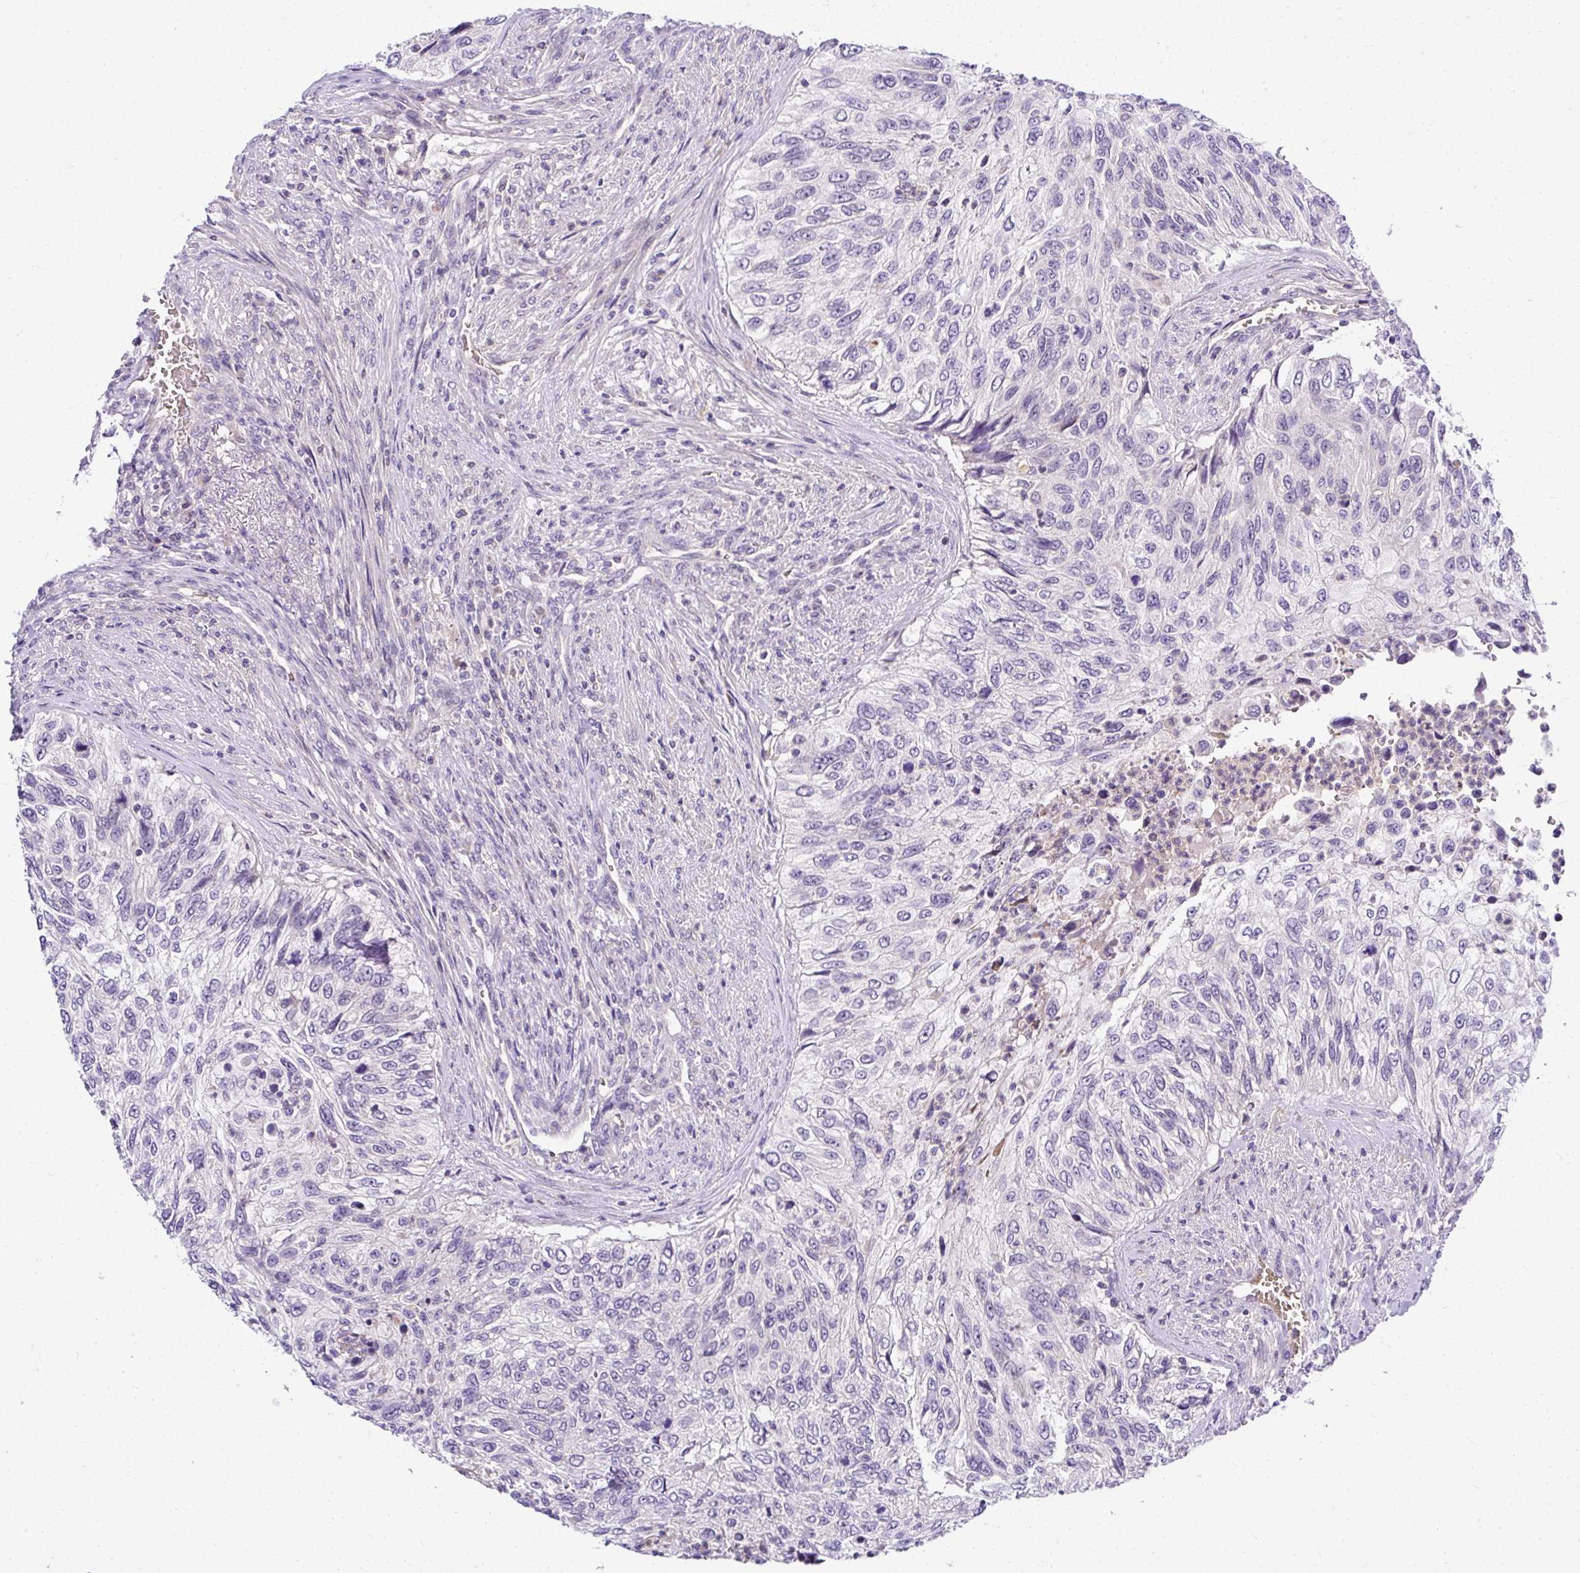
{"staining": {"intensity": "negative", "quantity": "none", "location": "none"}, "tissue": "urothelial cancer", "cell_type": "Tumor cells", "image_type": "cancer", "snomed": [{"axis": "morphology", "description": "Urothelial carcinoma, High grade"}, {"axis": "topography", "description": "Urinary bladder"}], "caption": "IHC photomicrograph of neoplastic tissue: human urothelial cancer stained with DAB exhibits no significant protein staining in tumor cells.", "gene": "DEPDC5", "patient": {"sex": "female", "age": 60}}